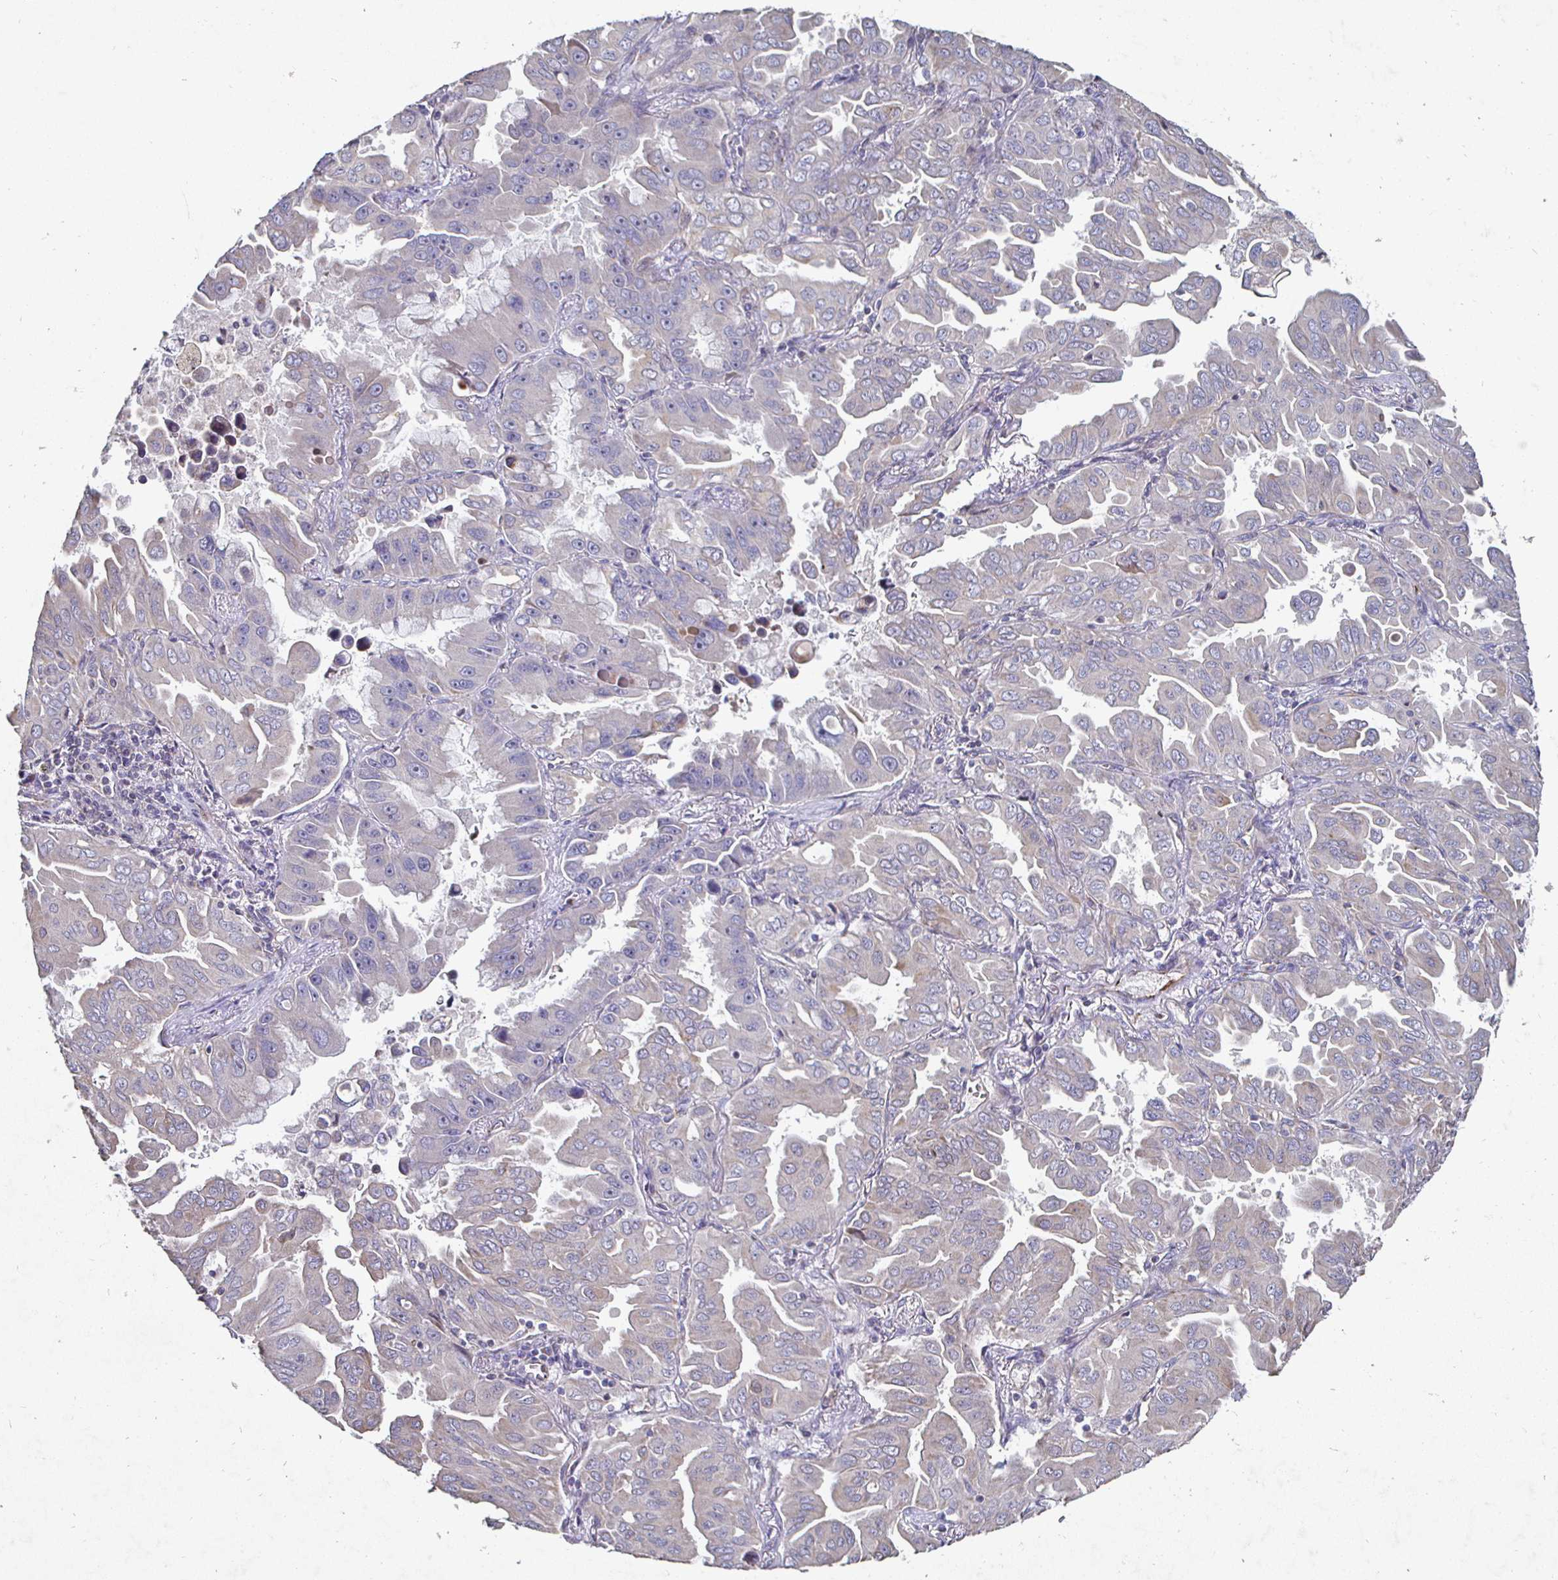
{"staining": {"intensity": "negative", "quantity": "none", "location": "none"}, "tissue": "lung cancer", "cell_type": "Tumor cells", "image_type": "cancer", "snomed": [{"axis": "morphology", "description": "Adenocarcinoma, NOS"}, {"axis": "topography", "description": "Lung"}], "caption": "Immunohistochemistry histopathology image of lung cancer stained for a protein (brown), which shows no positivity in tumor cells. (Brightfield microscopy of DAB (3,3'-diaminobenzidine) immunohistochemistry (IHC) at high magnification).", "gene": "NRSN1", "patient": {"sex": "male", "age": 64}}